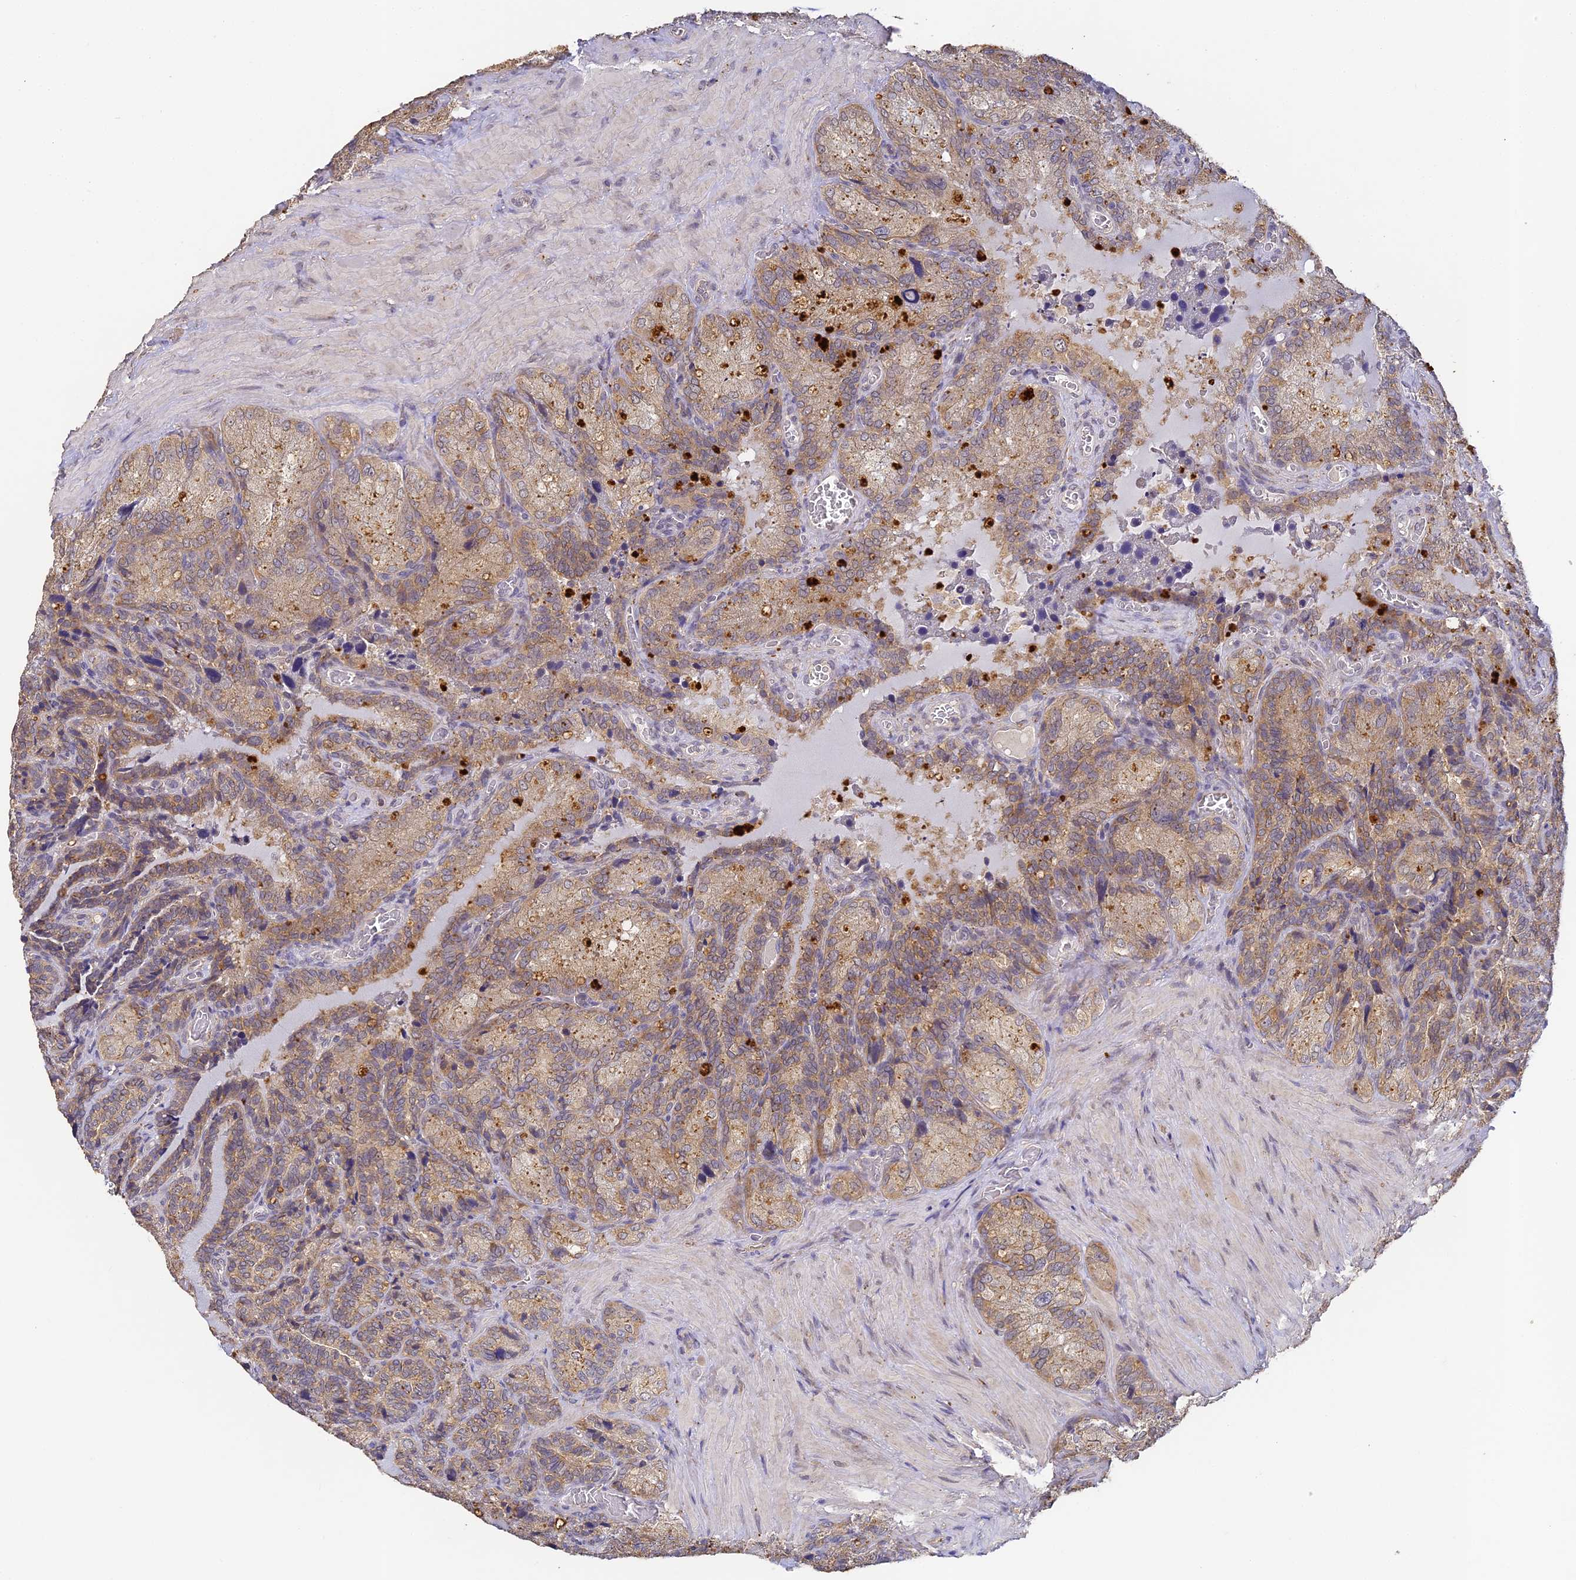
{"staining": {"intensity": "moderate", "quantity": ">75%", "location": "cytoplasmic/membranous"}, "tissue": "seminal vesicle", "cell_type": "Glandular cells", "image_type": "normal", "snomed": [{"axis": "morphology", "description": "Normal tissue, NOS"}, {"axis": "topography", "description": "Seminal veicle"}], "caption": "High-power microscopy captured an immunohistochemistry photomicrograph of benign seminal vesicle, revealing moderate cytoplasmic/membranous staining in about >75% of glandular cells. (DAB (3,3'-diaminobenzidine) IHC, brown staining for protein, blue staining for nuclei).", "gene": "YAE1", "patient": {"sex": "male", "age": 62}}